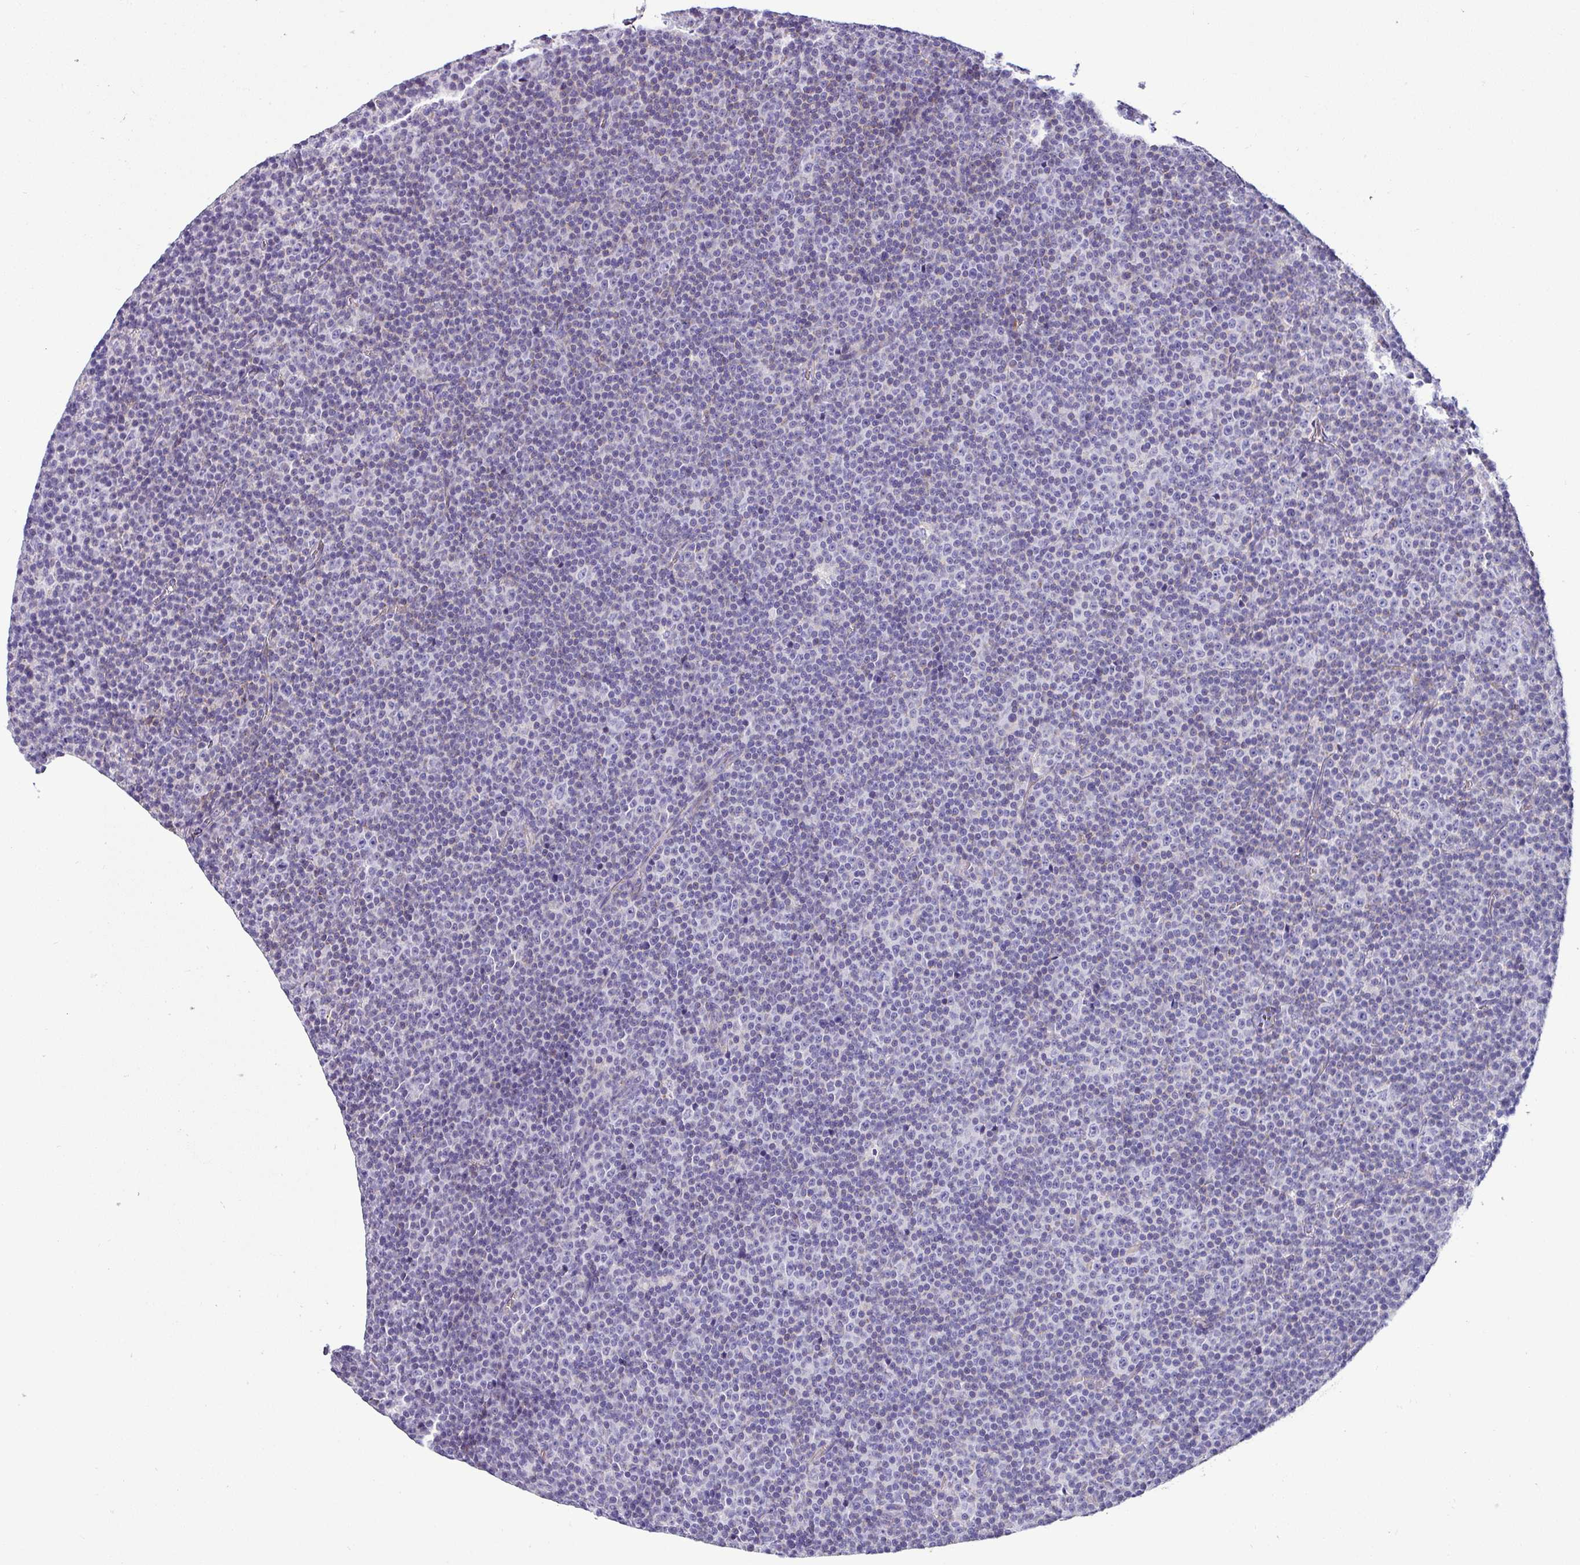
{"staining": {"intensity": "negative", "quantity": "none", "location": "none"}, "tissue": "lymphoma", "cell_type": "Tumor cells", "image_type": "cancer", "snomed": [{"axis": "morphology", "description": "Malignant lymphoma, non-Hodgkin's type, Low grade"}, {"axis": "topography", "description": "Lymph node"}], "caption": "Protein analysis of lymphoma reveals no significant positivity in tumor cells. The staining is performed using DAB (3,3'-diaminobenzidine) brown chromogen with nuclei counter-stained in using hematoxylin.", "gene": "NAPSA", "patient": {"sex": "female", "age": 67}}